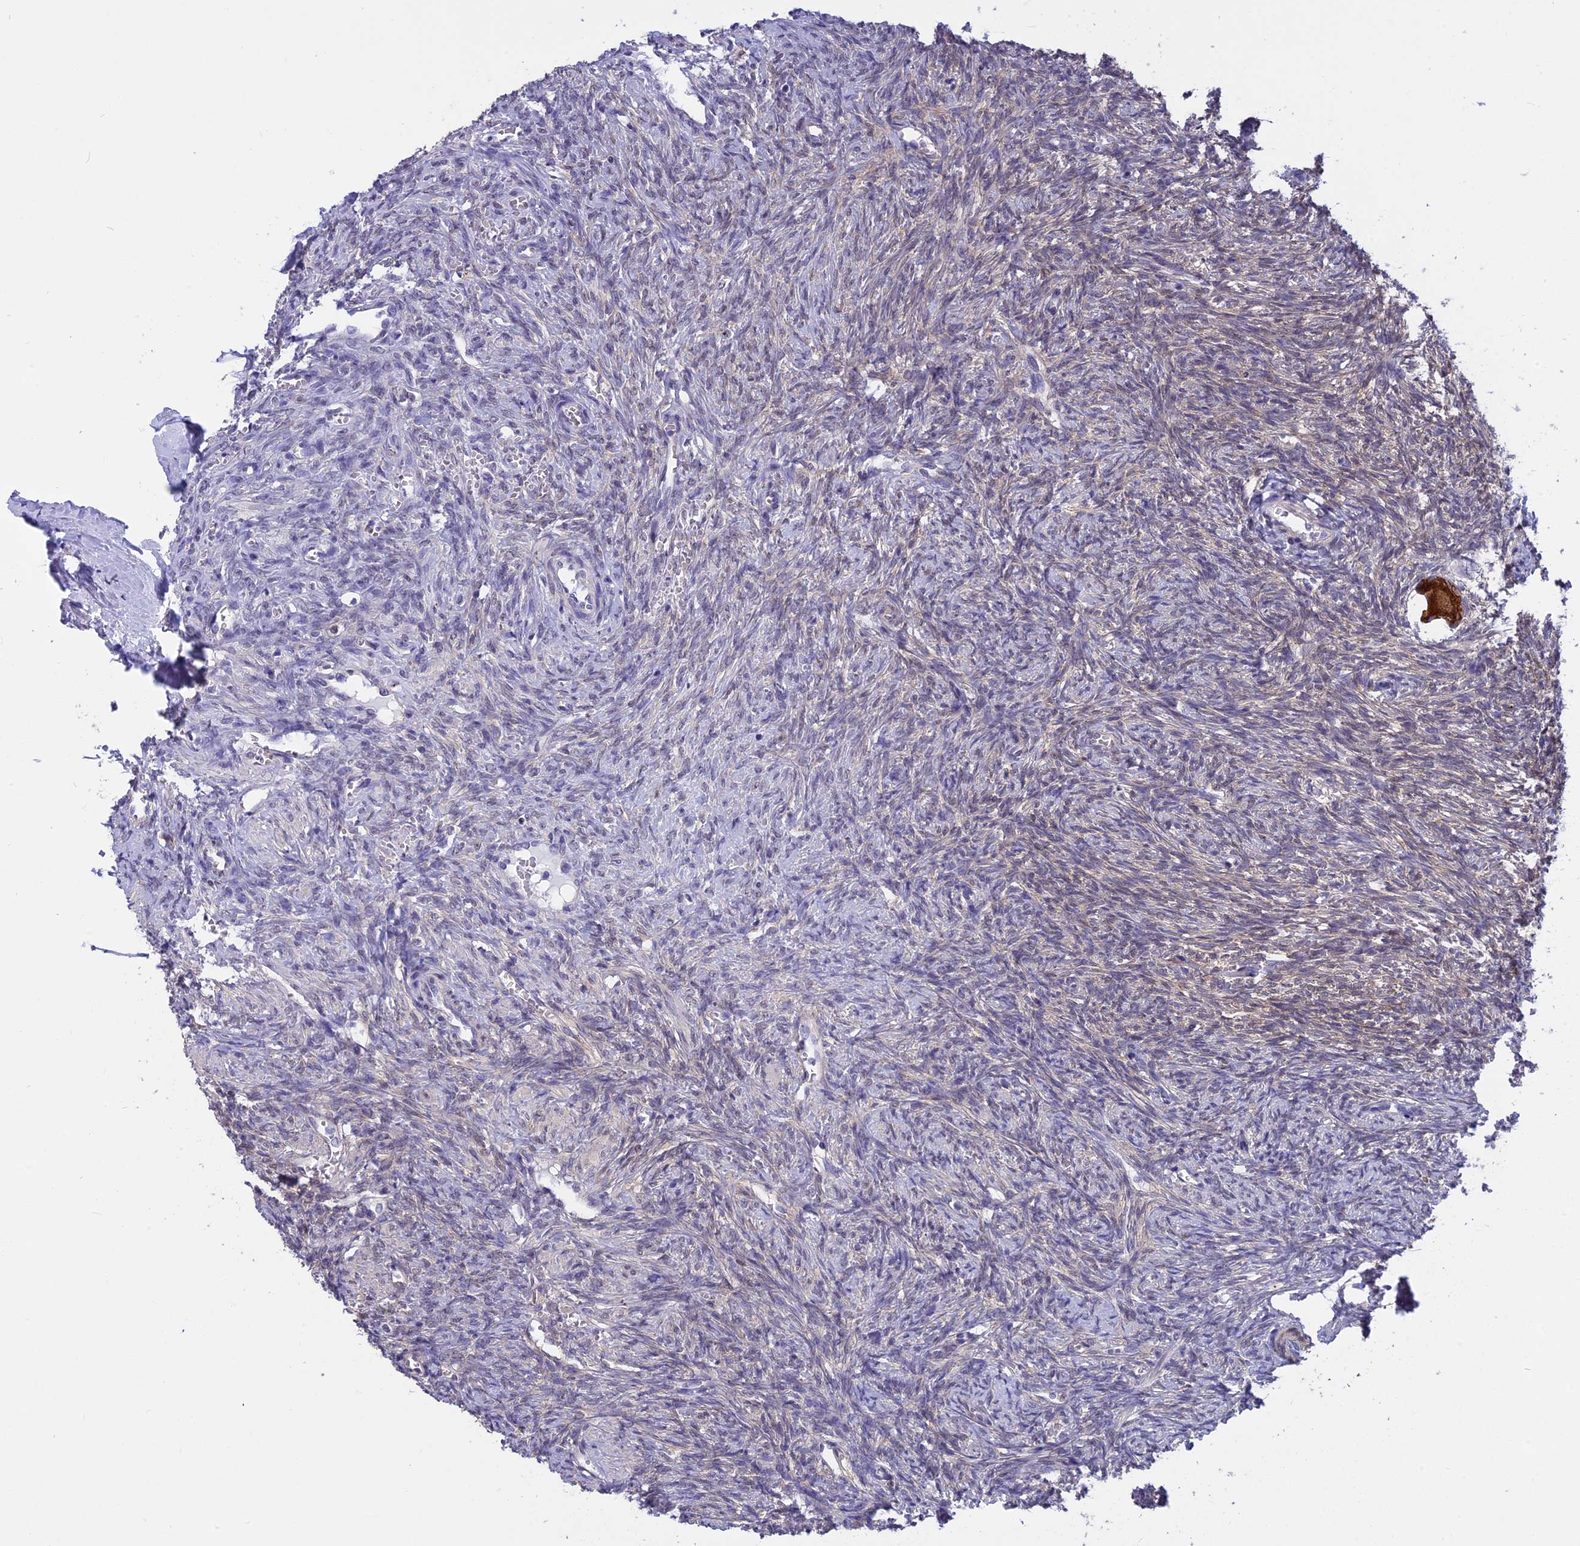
{"staining": {"intensity": "strong", "quantity": ">75%", "location": "cytoplasmic/membranous"}, "tissue": "ovary", "cell_type": "Follicle cells", "image_type": "normal", "snomed": [{"axis": "morphology", "description": "Normal tissue, NOS"}, {"axis": "topography", "description": "Ovary"}], "caption": "A high-resolution photomicrograph shows IHC staining of unremarkable ovary, which shows strong cytoplasmic/membranous expression in approximately >75% of follicle cells.", "gene": "STUB1", "patient": {"sex": "female", "age": 41}}